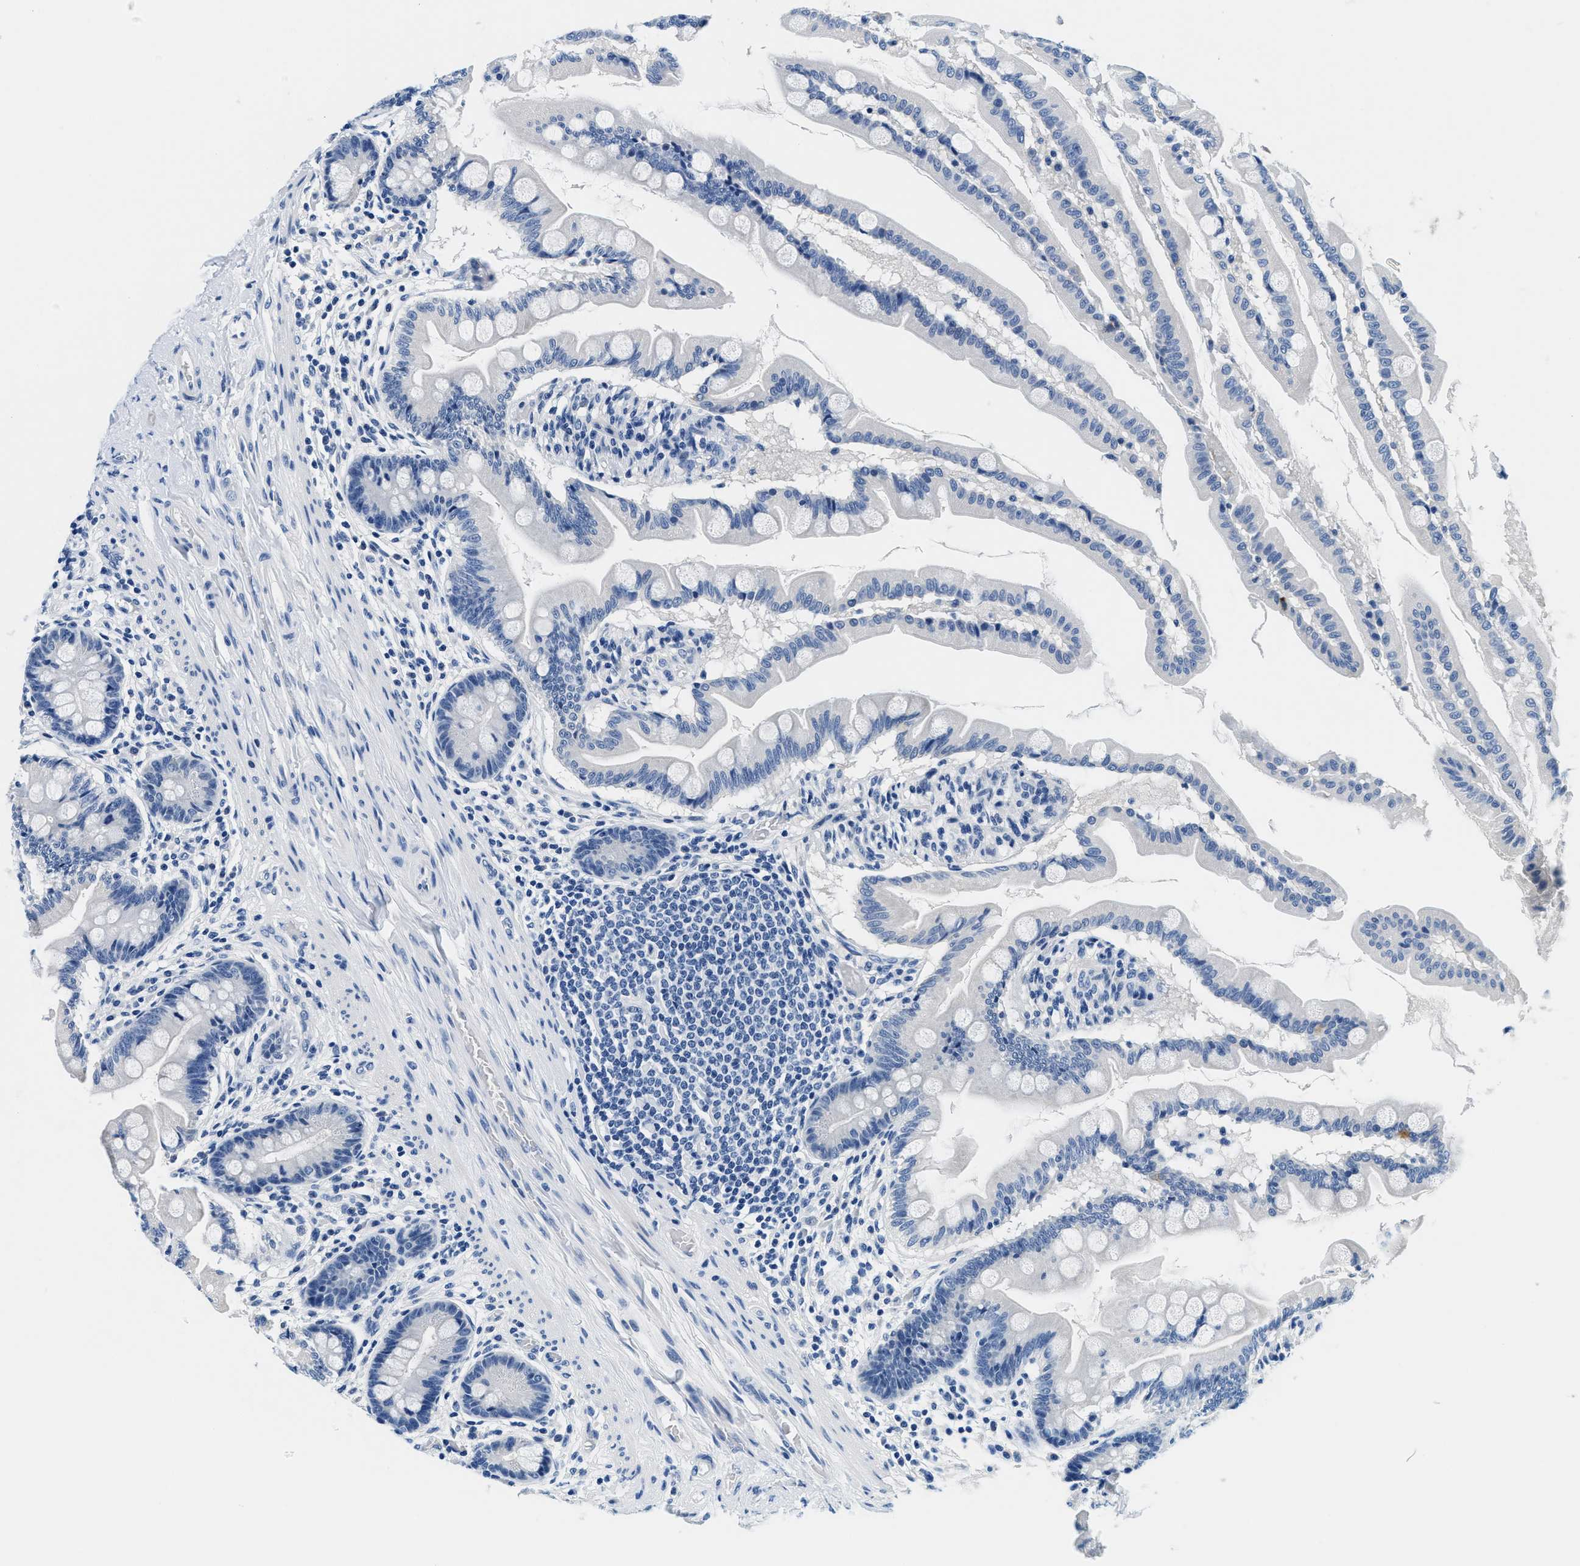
{"staining": {"intensity": "negative", "quantity": "none", "location": "none"}, "tissue": "small intestine", "cell_type": "Glandular cells", "image_type": "normal", "snomed": [{"axis": "morphology", "description": "Normal tissue, NOS"}, {"axis": "topography", "description": "Small intestine"}], "caption": "A high-resolution histopathology image shows immunohistochemistry (IHC) staining of normal small intestine, which exhibits no significant staining in glandular cells.", "gene": "GSTM3", "patient": {"sex": "female", "age": 56}}